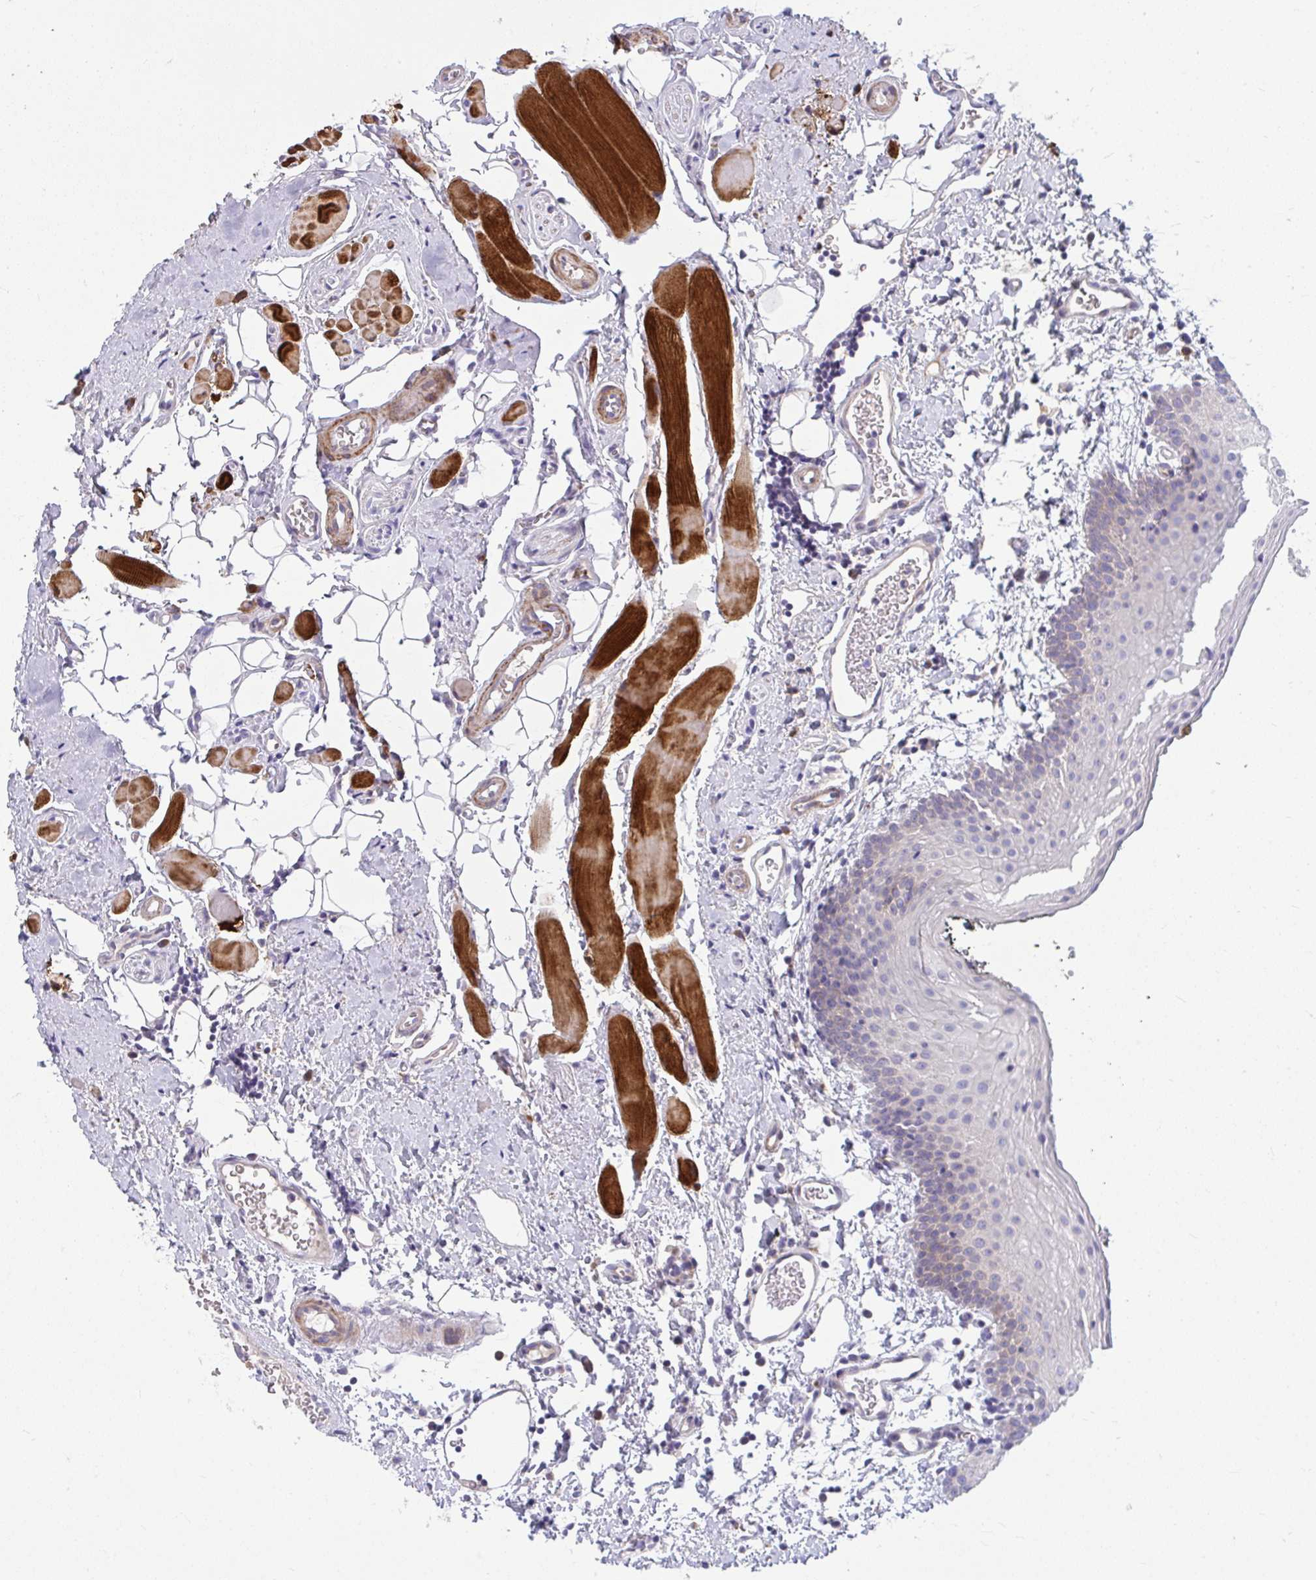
{"staining": {"intensity": "weak", "quantity": "<25%", "location": "cytoplasmic/membranous"}, "tissue": "oral mucosa", "cell_type": "Squamous epithelial cells", "image_type": "normal", "snomed": [{"axis": "morphology", "description": "Normal tissue, NOS"}, {"axis": "morphology", "description": "Squamous cell carcinoma, NOS"}, {"axis": "topography", "description": "Oral tissue"}, {"axis": "topography", "description": "Head-Neck"}], "caption": "The image exhibits no significant expression in squamous epithelial cells of oral mucosa.", "gene": "PIGZ", "patient": {"sex": "male", "age": 58}}